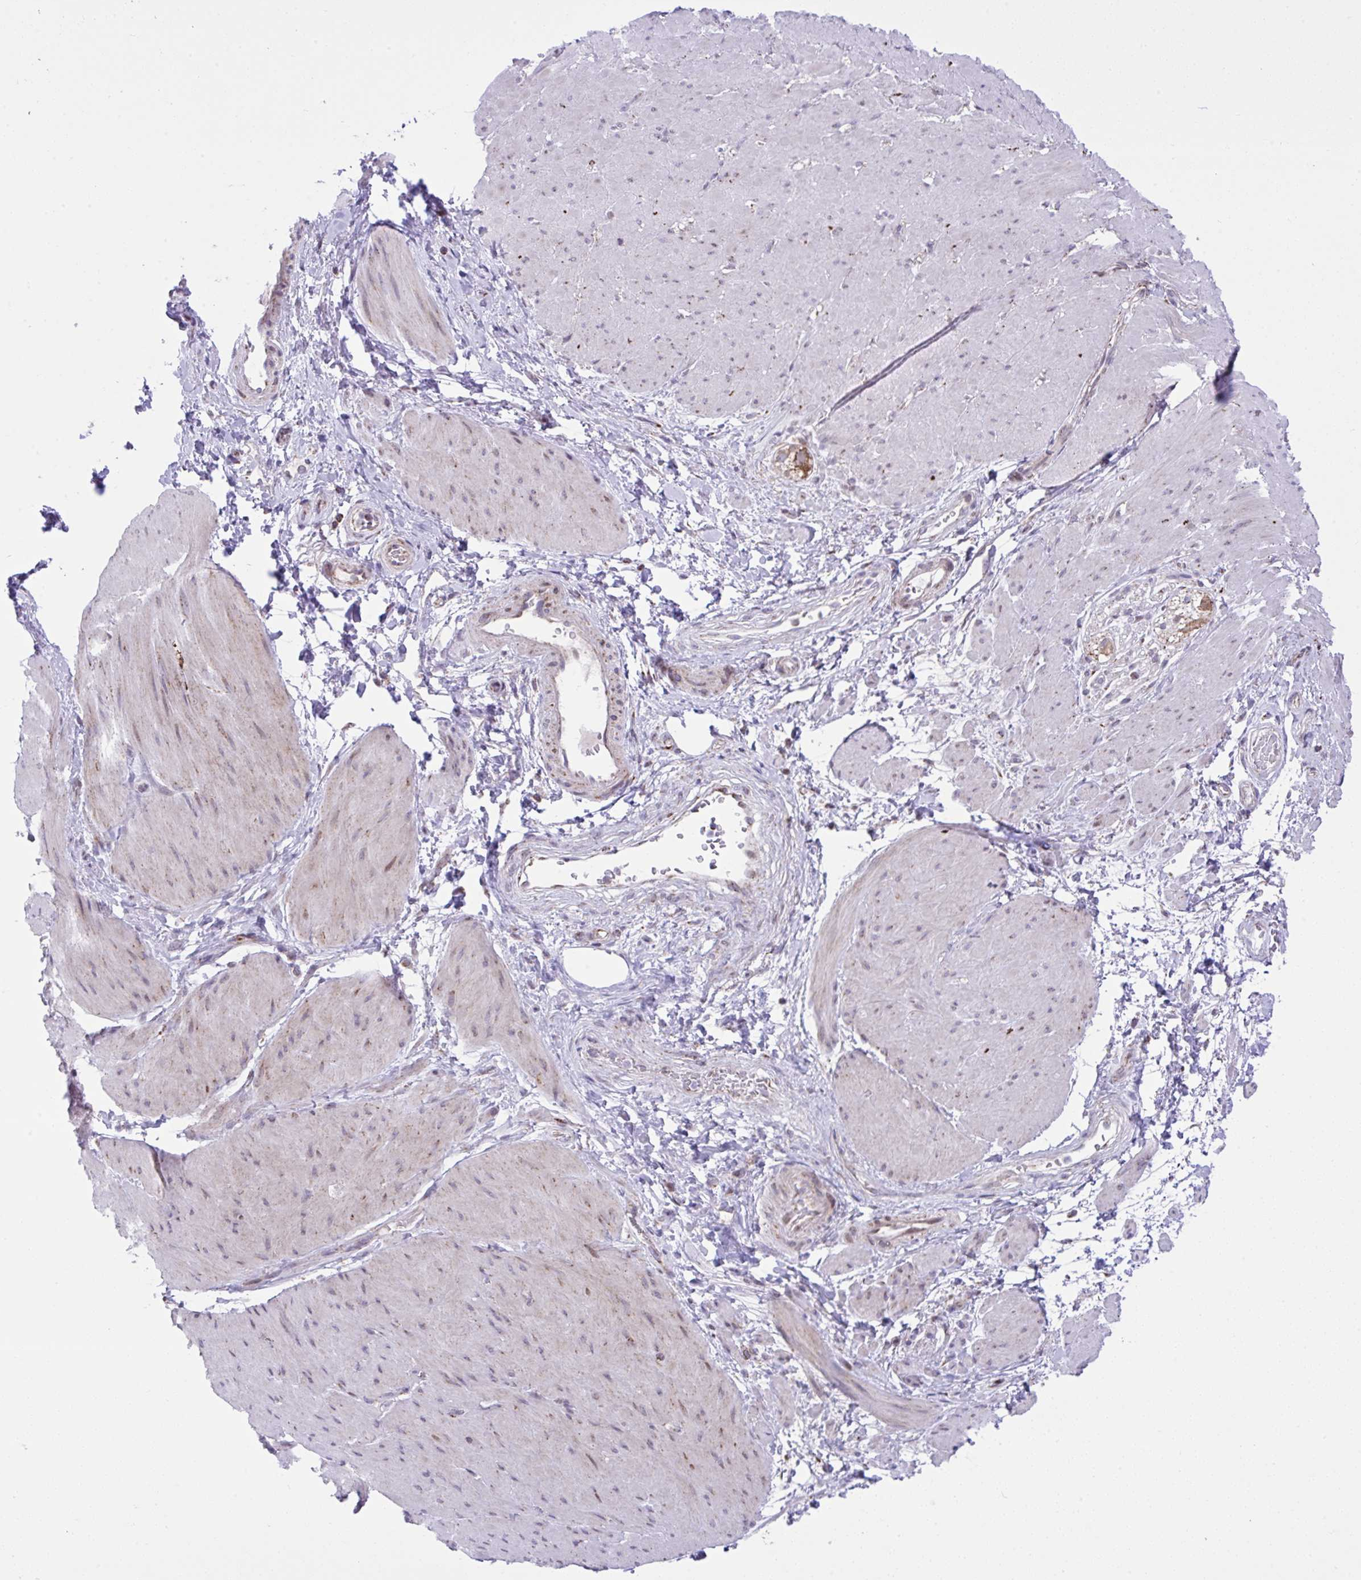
{"staining": {"intensity": "weak", "quantity": "25%-75%", "location": "cytoplasmic/membranous"}, "tissue": "smooth muscle", "cell_type": "Smooth muscle cells", "image_type": "normal", "snomed": [{"axis": "morphology", "description": "Normal tissue, NOS"}, {"axis": "topography", "description": "Smooth muscle"}, {"axis": "topography", "description": "Rectum"}], "caption": "Protein expression analysis of normal human smooth muscle reveals weak cytoplasmic/membranous staining in about 25%-75% of smooth muscle cells. Immunohistochemistry stains the protein in brown and the nuclei are stained blue.", "gene": "ZNF362", "patient": {"sex": "male", "age": 53}}